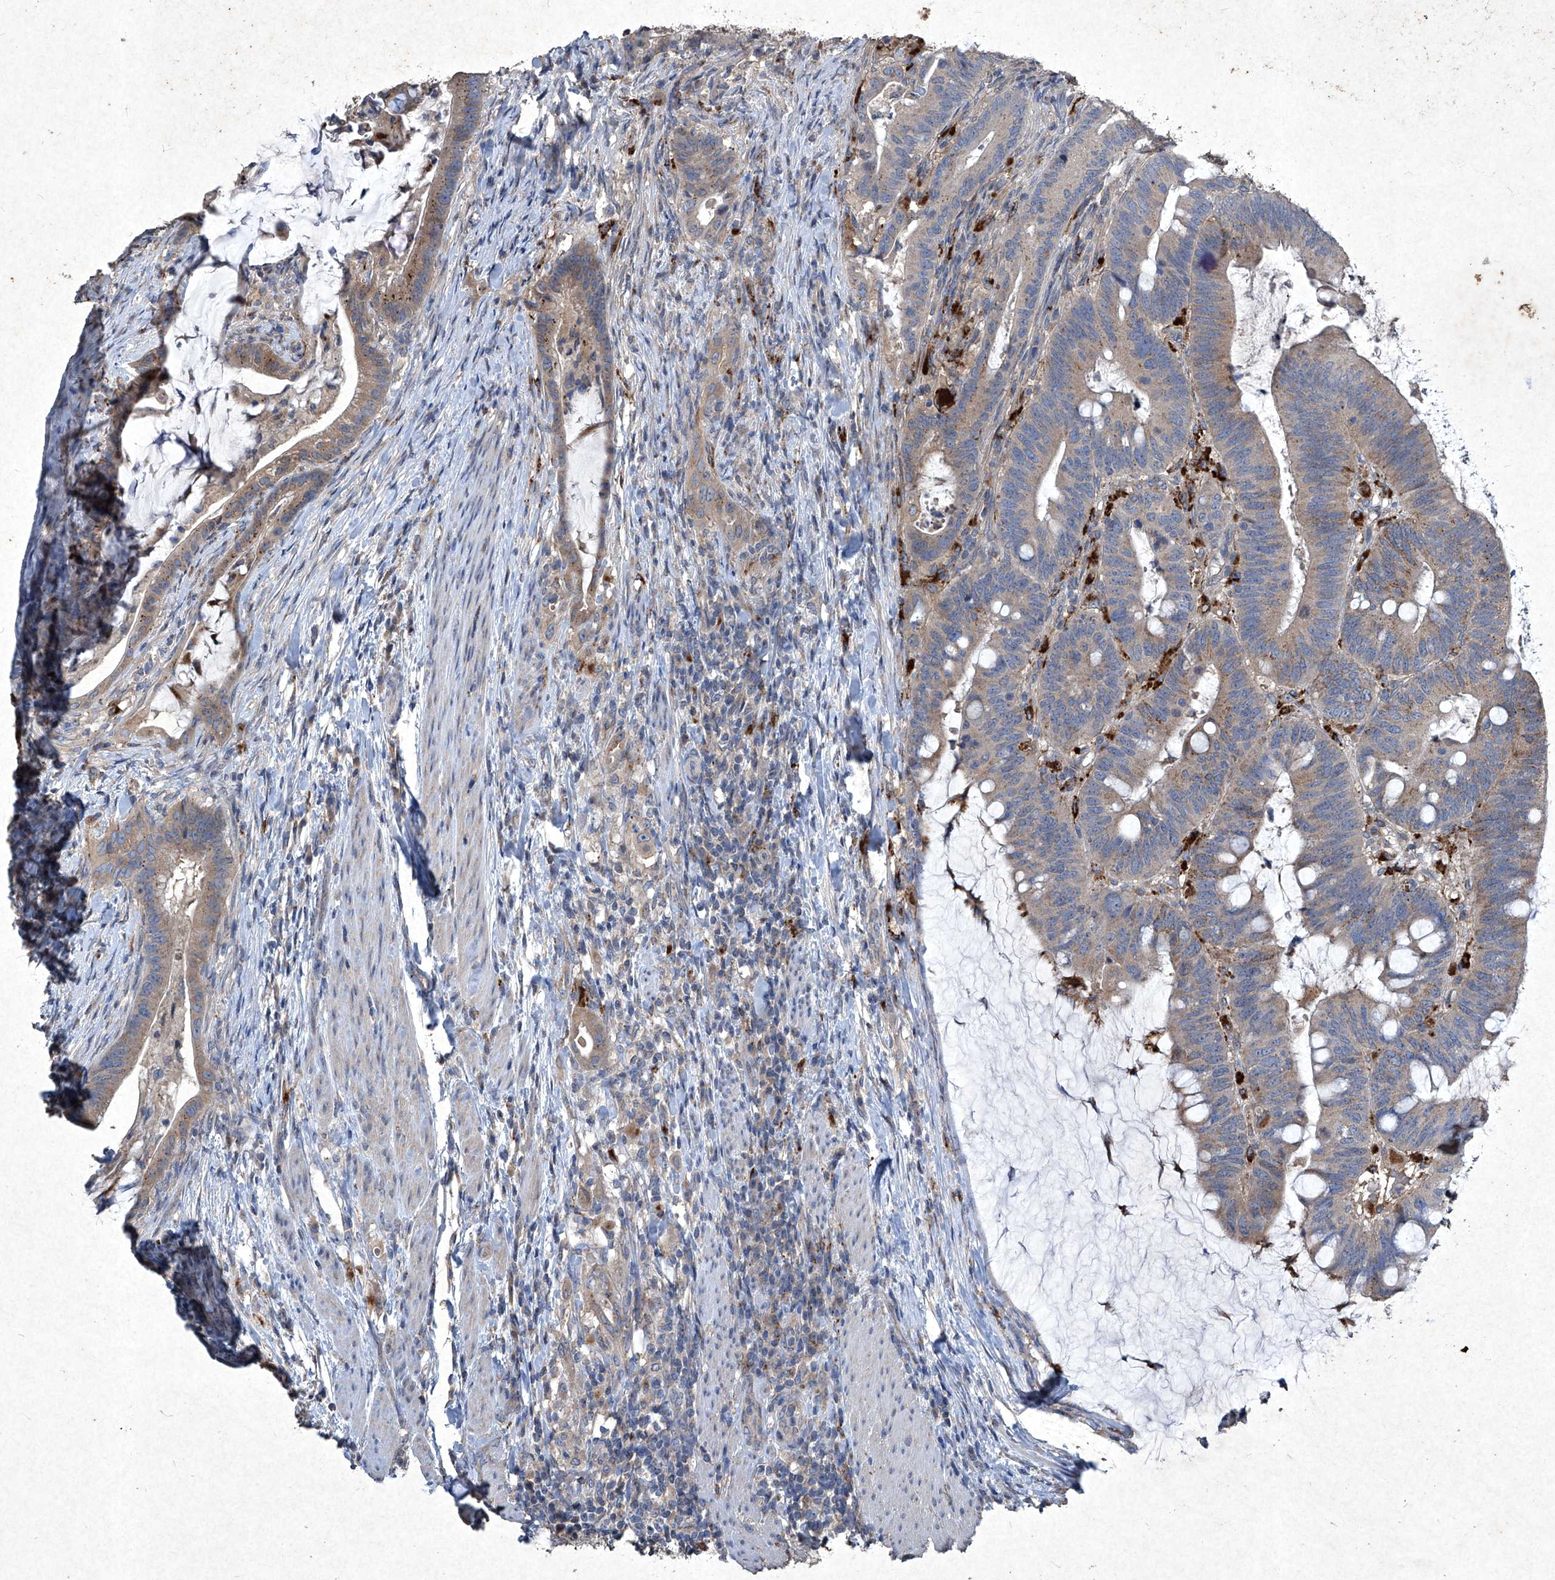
{"staining": {"intensity": "moderate", "quantity": ">75%", "location": "cytoplasmic/membranous"}, "tissue": "colorectal cancer", "cell_type": "Tumor cells", "image_type": "cancer", "snomed": [{"axis": "morphology", "description": "Adenocarcinoma, NOS"}, {"axis": "topography", "description": "Colon"}], "caption": "Human colorectal cancer stained for a protein (brown) displays moderate cytoplasmic/membranous positive staining in approximately >75% of tumor cells.", "gene": "MED16", "patient": {"sex": "female", "age": 66}}